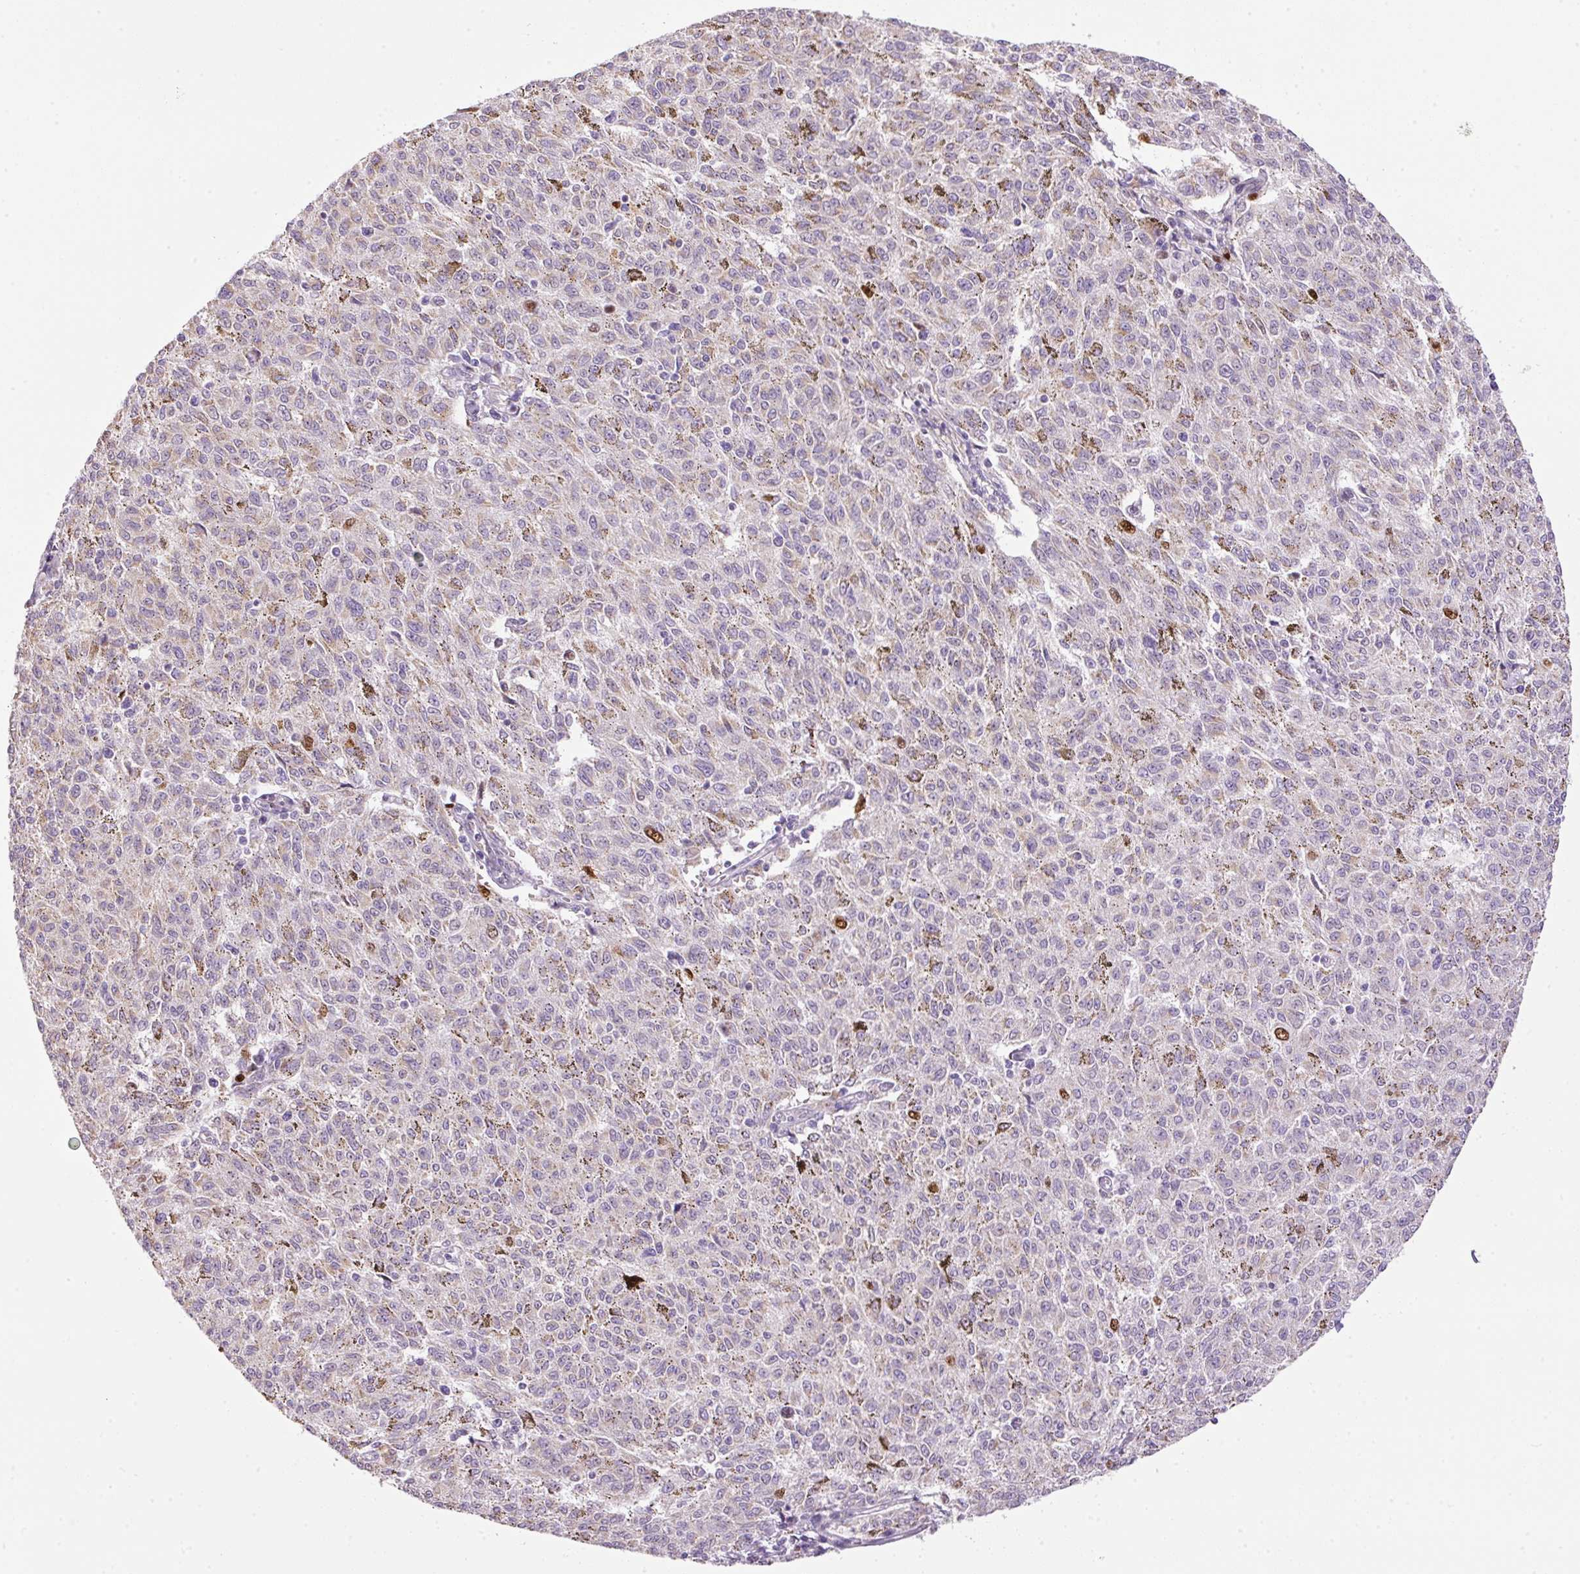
{"staining": {"intensity": "moderate", "quantity": "<25%", "location": "nuclear"}, "tissue": "melanoma", "cell_type": "Tumor cells", "image_type": "cancer", "snomed": [{"axis": "morphology", "description": "Malignant melanoma, NOS"}, {"axis": "topography", "description": "Skin"}], "caption": "Immunohistochemistry of malignant melanoma displays low levels of moderate nuclear expression in about <25% of tumor cells. (DAB = brown stain, brightfield microscopy at high magnification).", "gene": "KPNA2", "patient": {"sex": "female", "age": 72}}